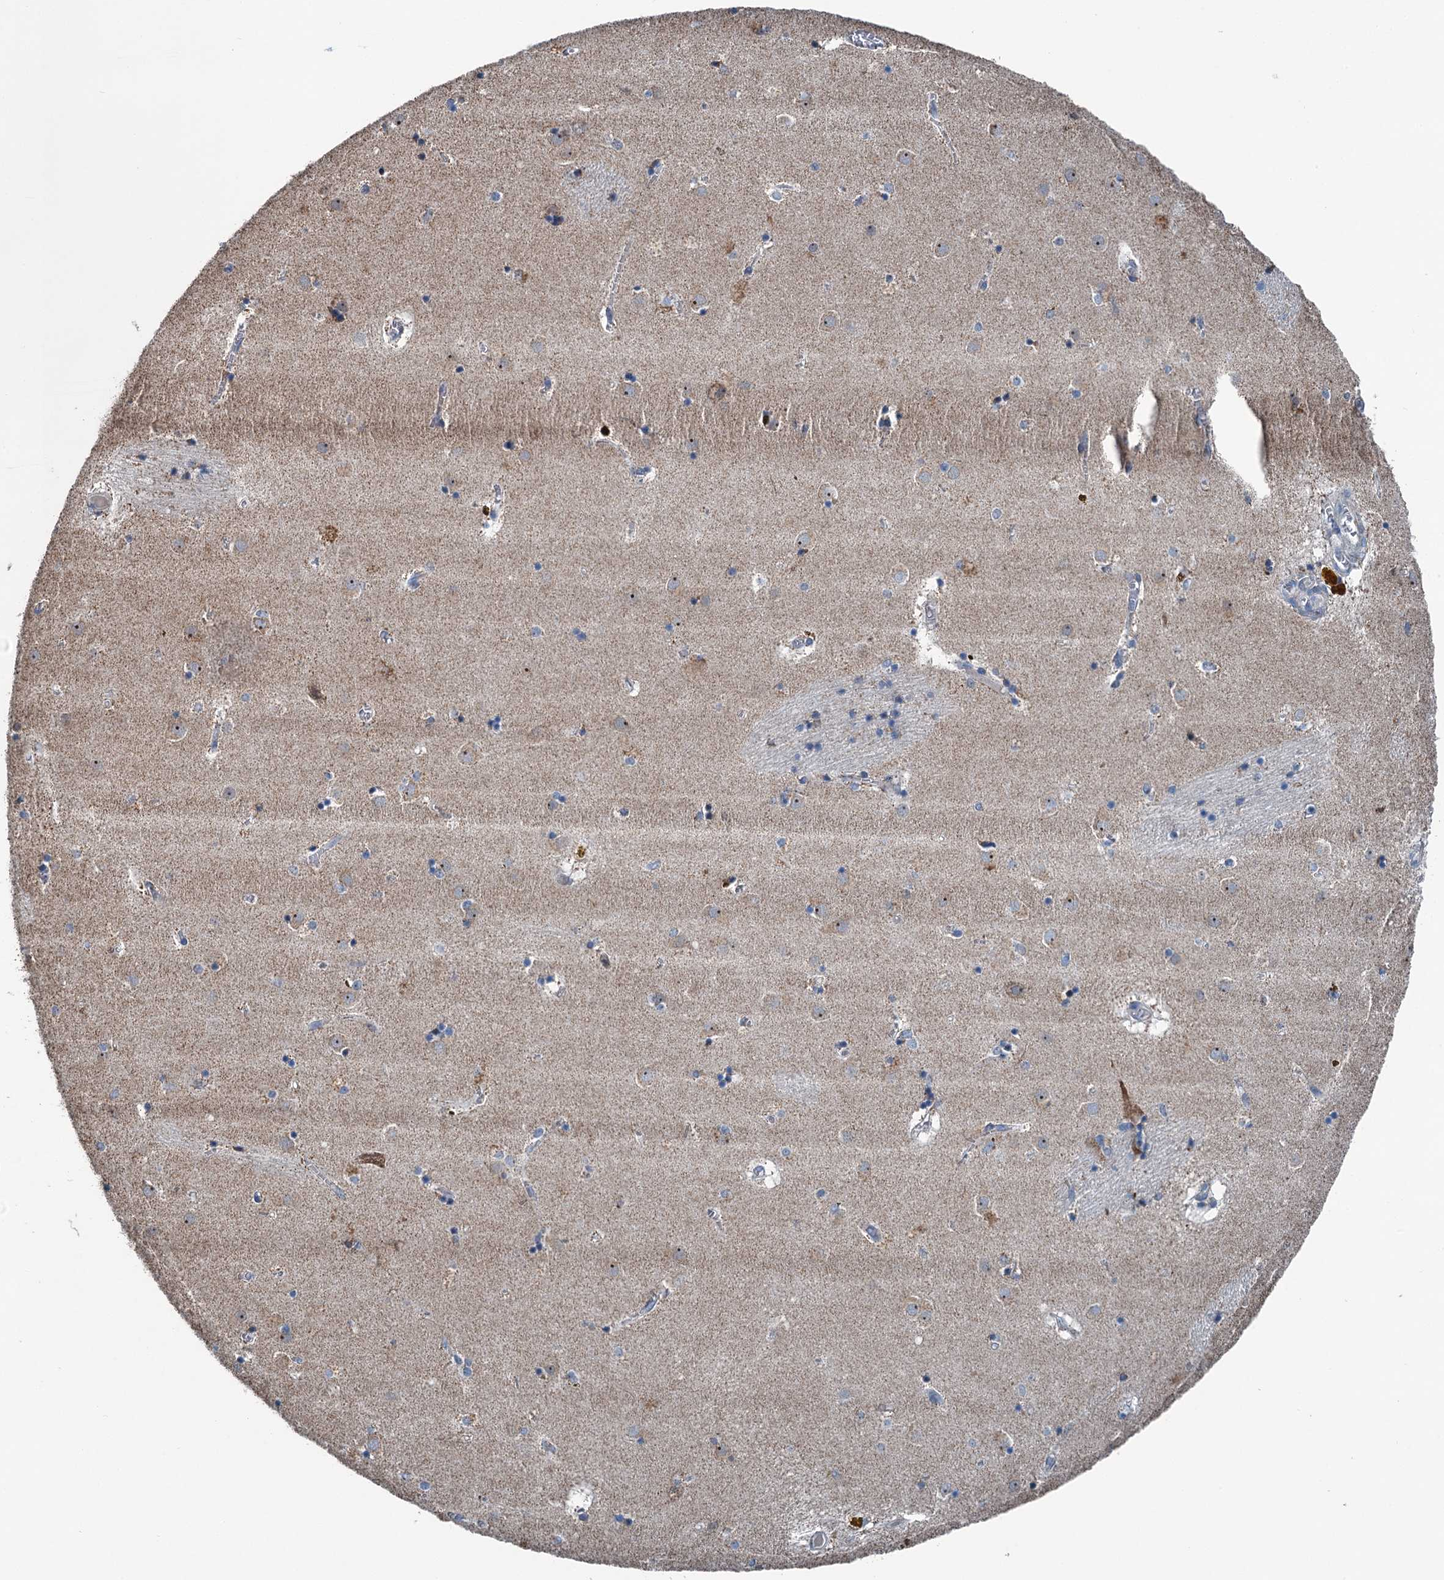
{"staining": {"intensity": "negative", "quantity": "none", "location": "none"}, "tissue": "caudate", "cell_type": "Glial cells", "image_type": "normal", "snomed": [{"axis": "morphology", "description": "Normal tissue, NOS"}, {"axis": "topography", "description": "Lateral ventricle wall"}], "caption": "Immunohistochemistry (IHC) of unremarkable caudate displays no positivity in glial cells.", "gene": "TRPT1", "patient": {"sex": "male", "age": 70}}